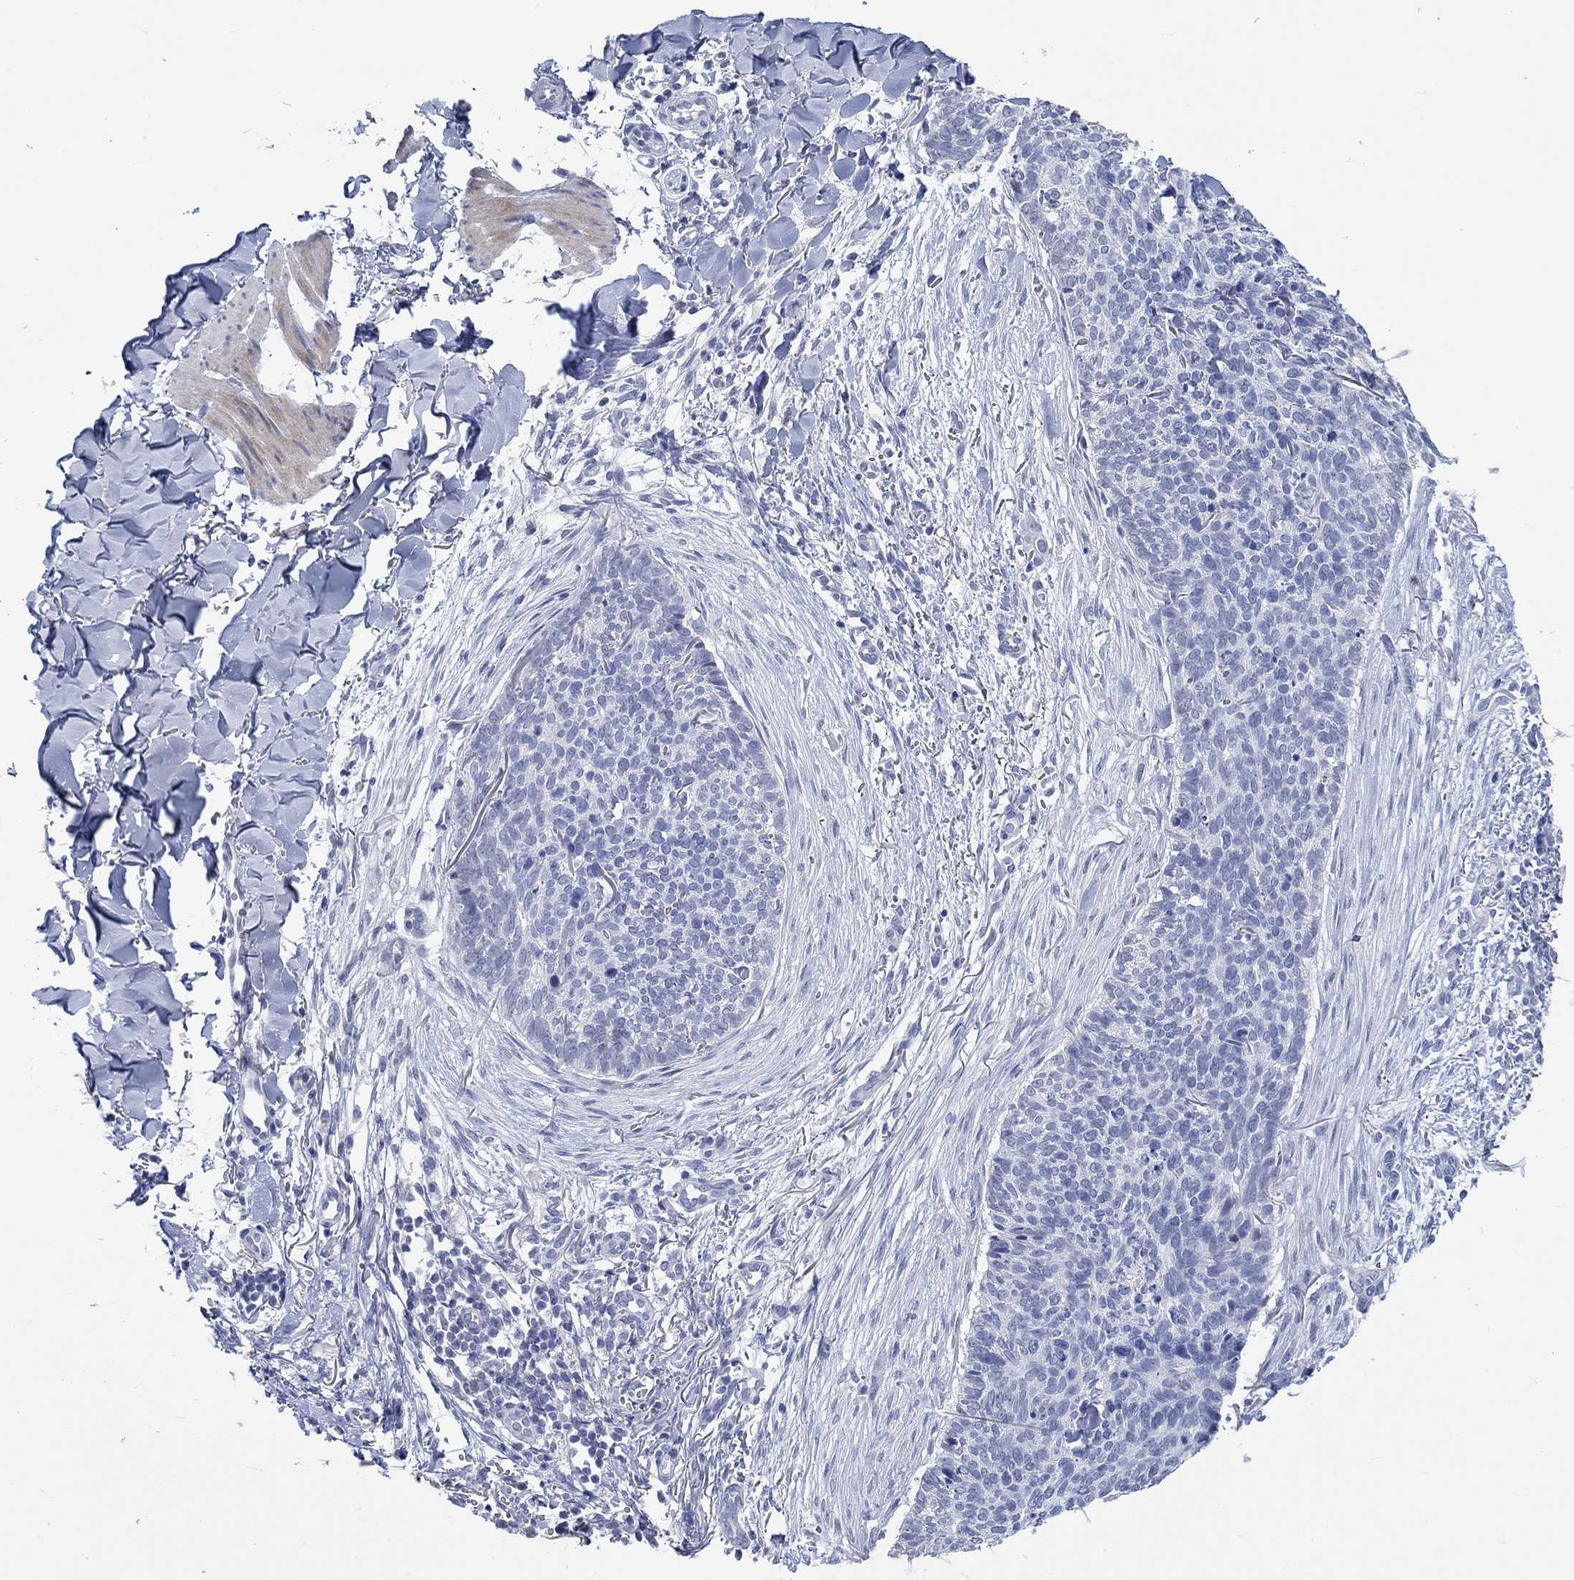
{"staining": {"intensity": "negative", "quantity": "none", "location": "none"}, "tissue": "skin cancer", "cell_type": "Tumor cells", "image_type": "cancer", "snomed": [{"axis": "morphology", "description": "Basal cell carcinoma"}, {"axis": "topography", "description": "Skin"}], "caption": "The histopathology image exhibits no staining of tumor cells in skin basal cell carcinoma. (Stains: DAB (3,3'-diaminobenzidine) immunohistochemistry (IHC) with hematoxylin counter stain, Microscopy: brightfield microscopy at high magnification).", "gene": "C4orf47", "patient": {"sex": "male", "age": 64}}